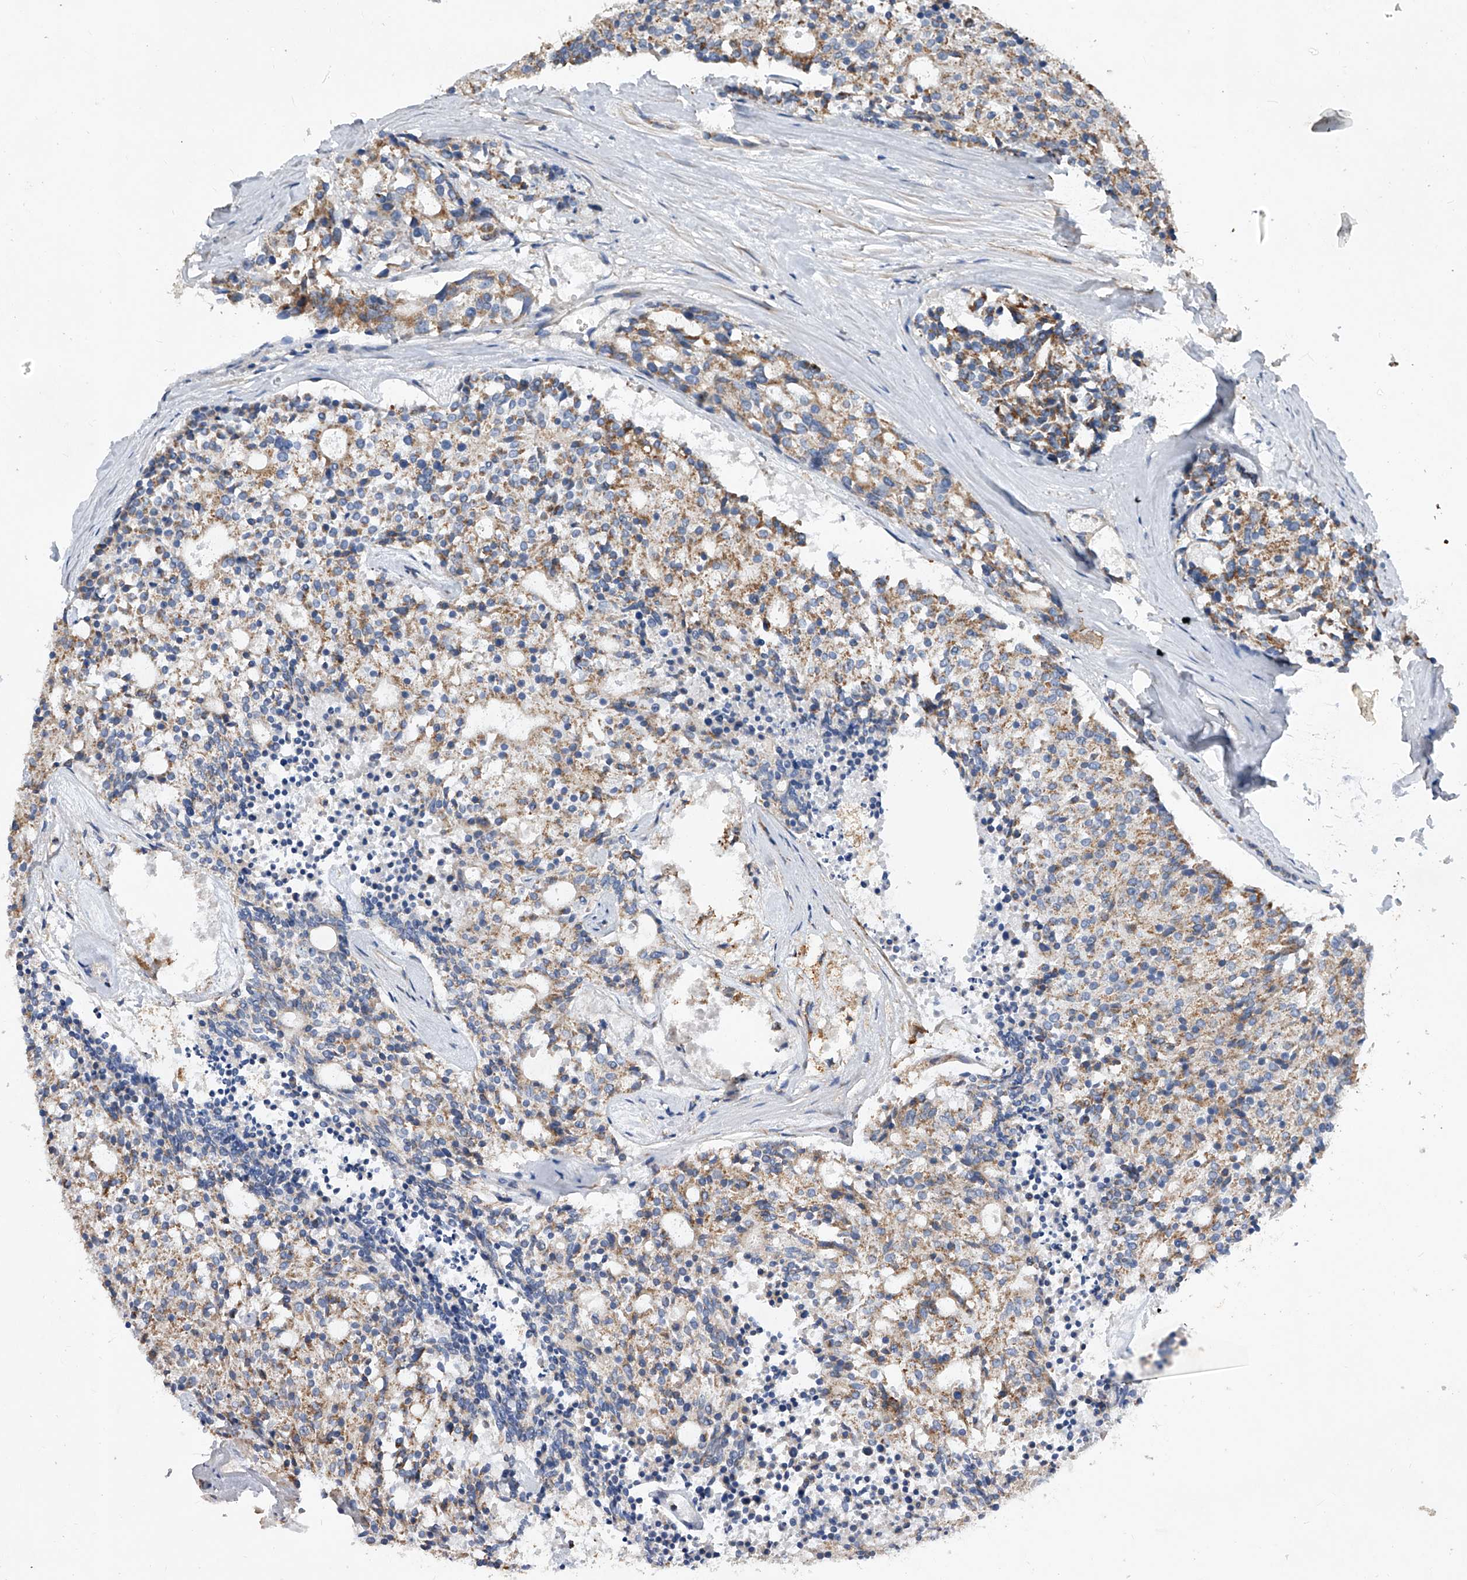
{"staining": {"intensity": "moderate", "quantity": ">75%", "location": "cytoplasmic/membranous"}, "tissue": "carcinoid", "cell_type": "Tumor cells", "image_type": "cancer", "snomed": [{"axis": "morphology", "description": "Carcinoid, malignant, NOS"}, {"axis": "topography", "description": "Pancreas"}], "caption": "Immunohistochemical staining of carcinoid displays medium levels of moderate cytoplasmic/membranous protein expression in approximately >75% of tumor cells.", "gene": "PDSS2", "patient": {"sex": "female", "age": 54}}